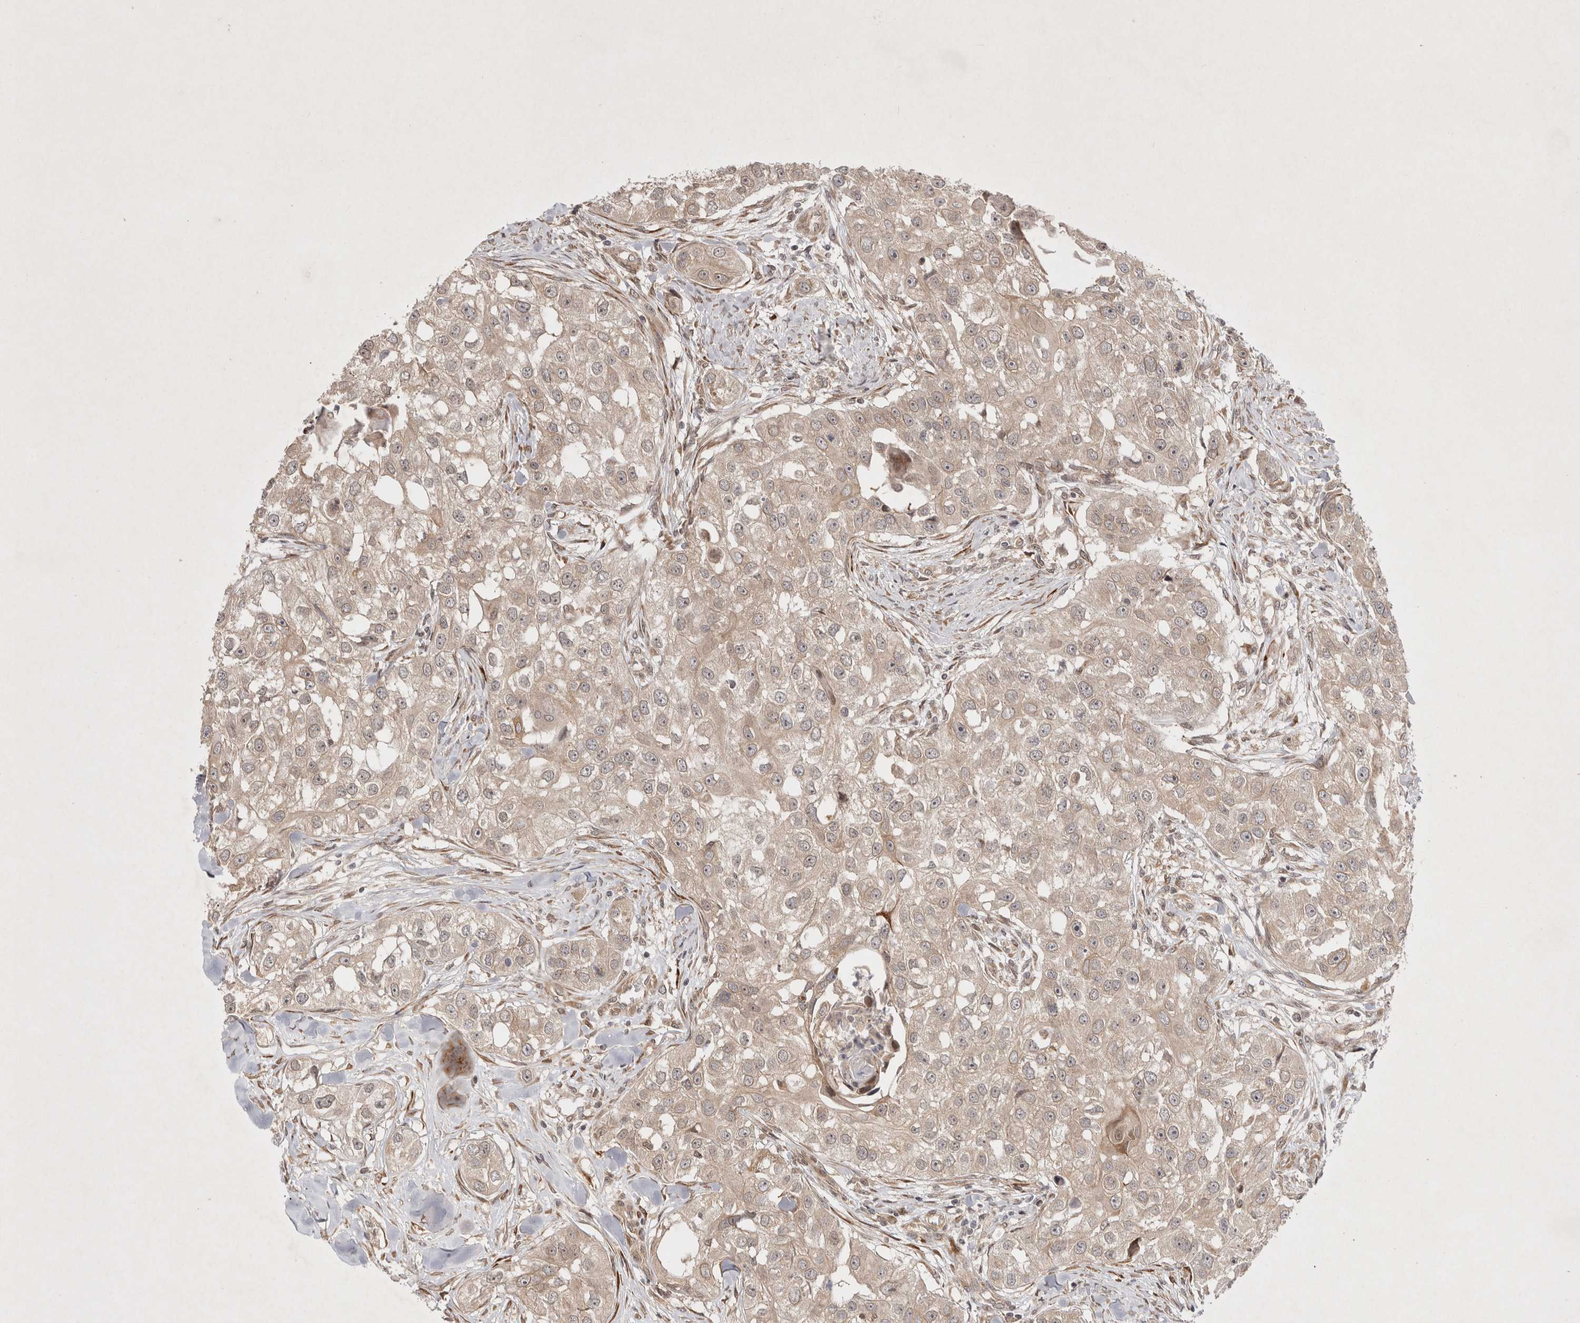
{"staining": {"intensity": "weak", "quantity": ">75%", "location": "cytoplasmic/membranous,nuclear"}, "tissue": "head and neck cancer", "cell_type": "Tumor cells", "image_type": "cancer", "snomed": [{"axis": "morphology", "description": "Normal tissue, NOS"}, {"axis": "morphology", "description": "Squamous cell carcinoma, NOS"}, {"axis": "topography", "description": "Skeletal muscle"}, {"axis": "topography", "description": "Head-Neck"}], "caption": "A photomicrograph of human head and neck cancer stained for a protein exhibits weak cytoplasmic/membranous and nuclear brown staining in tumor cells. The staining was performed using DAB, with brown indicating positive protein expression. Nuclei are stained blue with hematoxylin.", "gene": "ZNF318", "patient": {"sex": "male", "age": 51}}